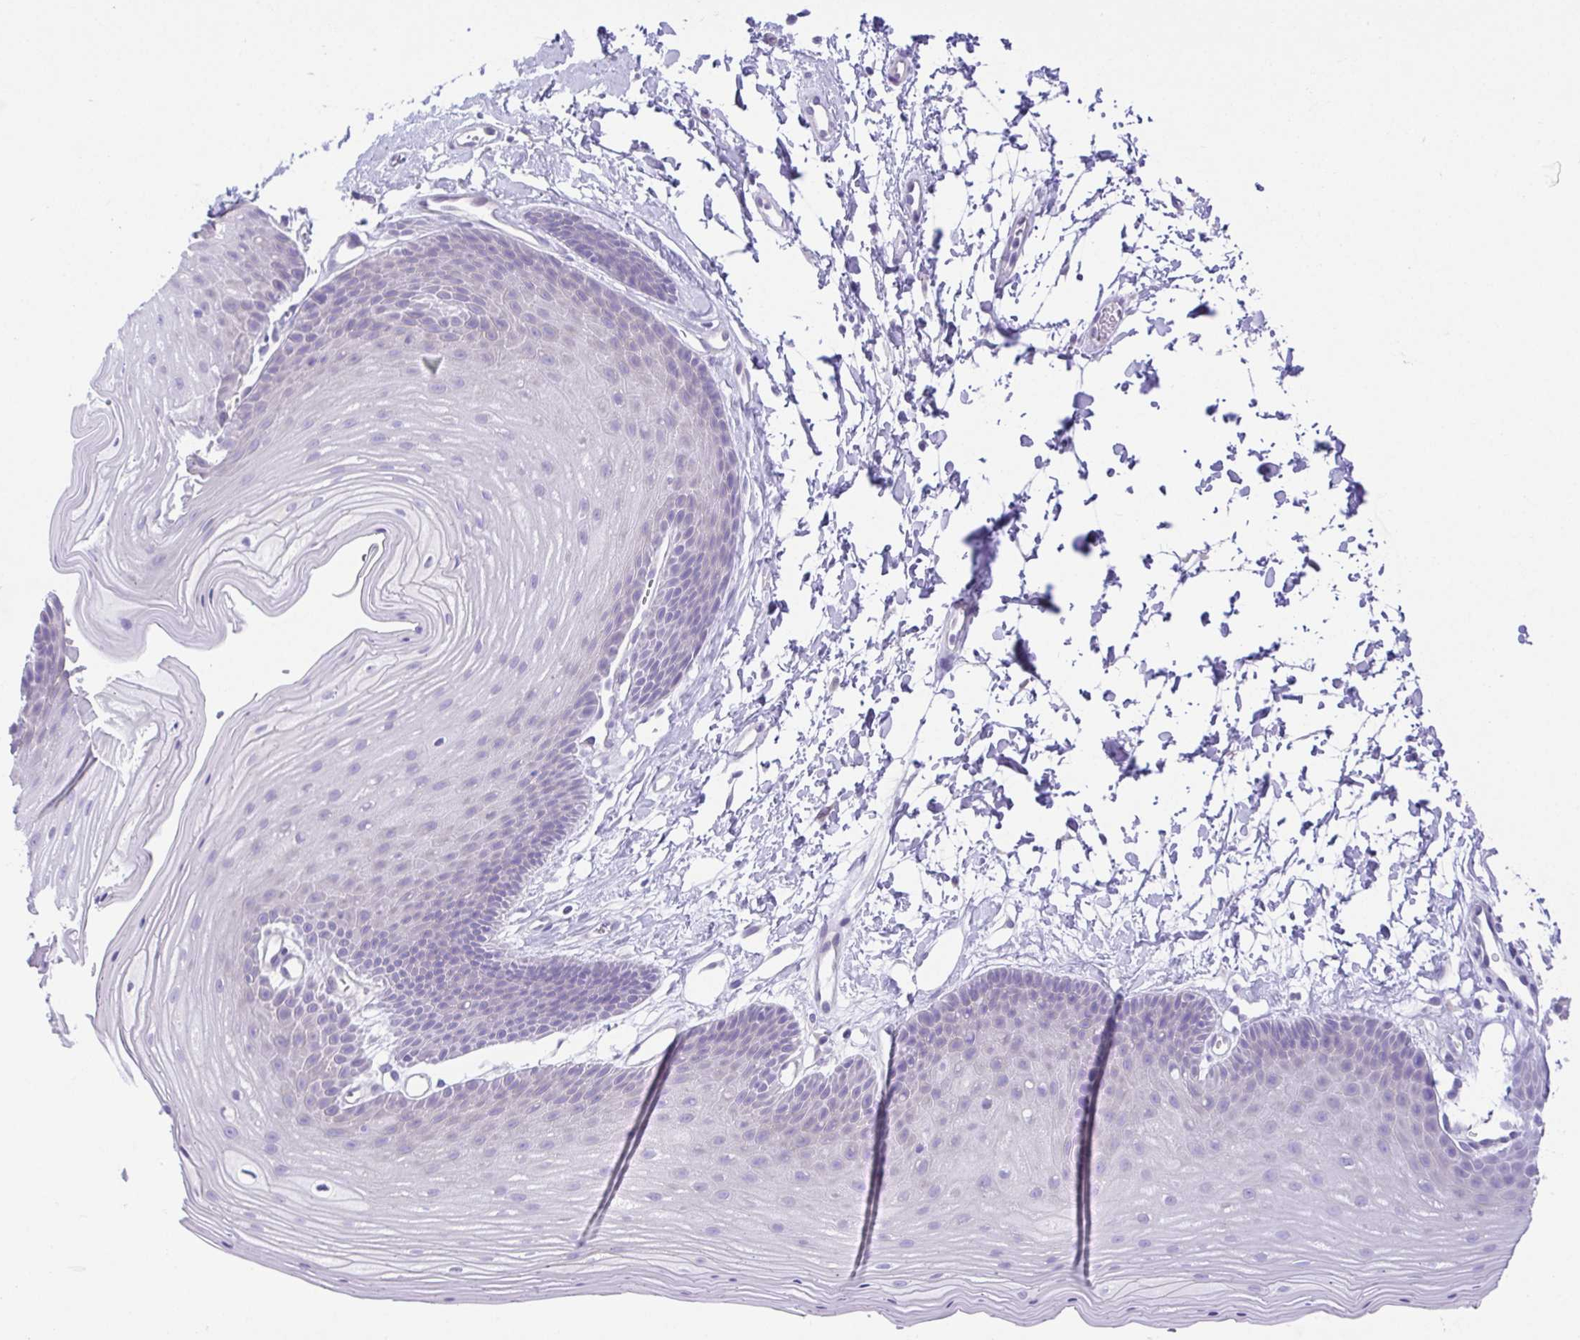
{"staining": {"intensity": "negative", "quantity": "none", "location": "none"}, "tissue": "skin", "cell_type": "Epidermal cells", "image_type": "normal", "snomed": [{"axis": "morphology", "description": "Normal tissue, NOS"}, {"axis": "topography", "description": "Anal"}], "caption": "Immunohistochemistry of normal skin demonstrates no staining in epidermal cells.", "gene": "LUZP4", "patient": {"sex": "male", "age": 53}}